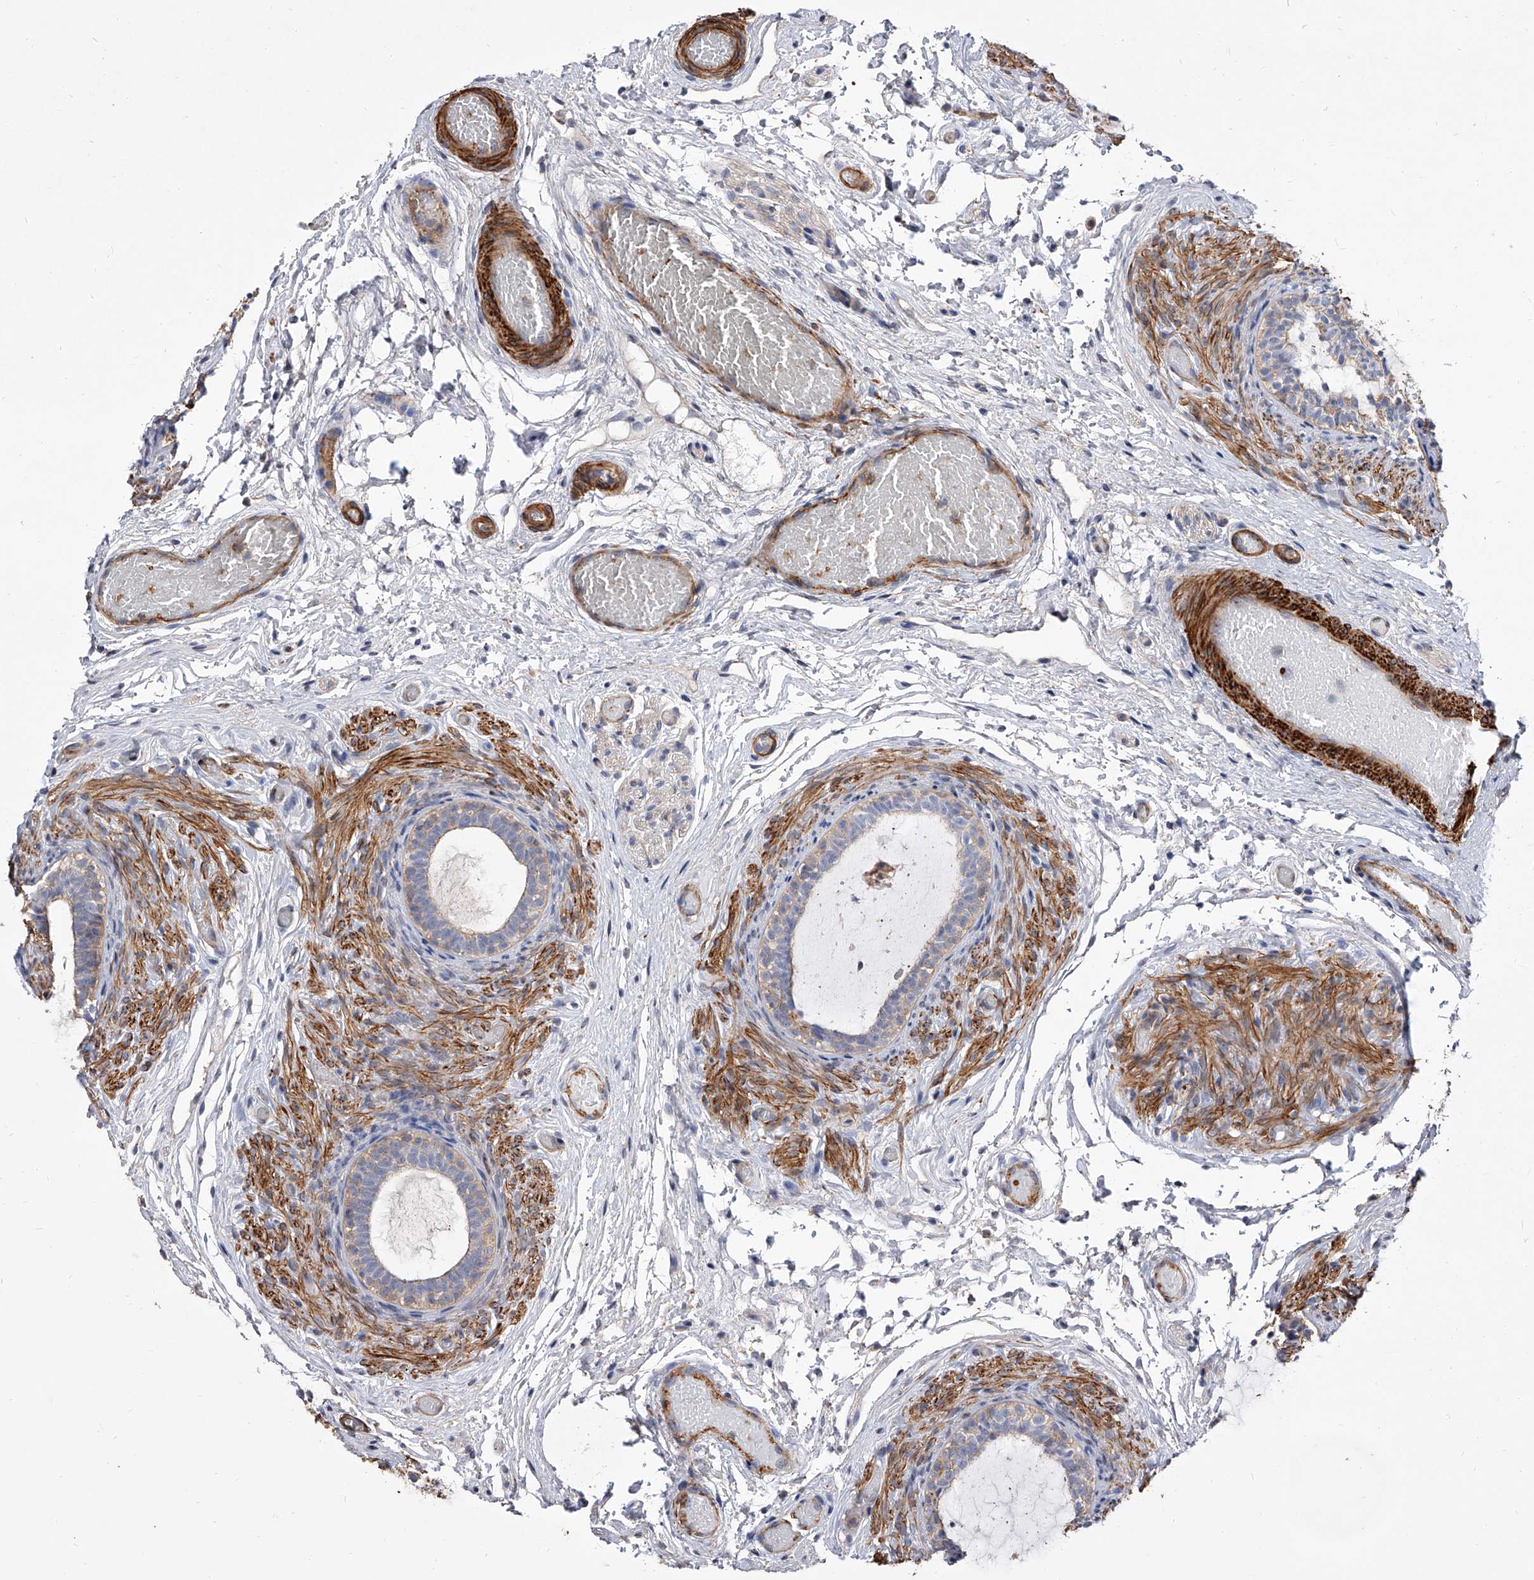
{"staining": {"intensity": "moderate", "quantity": "25%-75%", "location": "cytoplasmic/membranous"}, "tissue": "epididymis", "cell_type": "Glandular cells", "image_type": "normal", "snomed": [{"axis": "morphology", "description": "Normal tissue, NOS"}, {"axis": "topography", "description": "Epididymis"}], "caption": "Glandular cells exhibit medium levels of moderate cytoplasmic/membranous staining in about 25%-75% of cells in unremarkable human epididymis.", "gene": "PISD", "patient": {"sex": "male", "age": 5}}